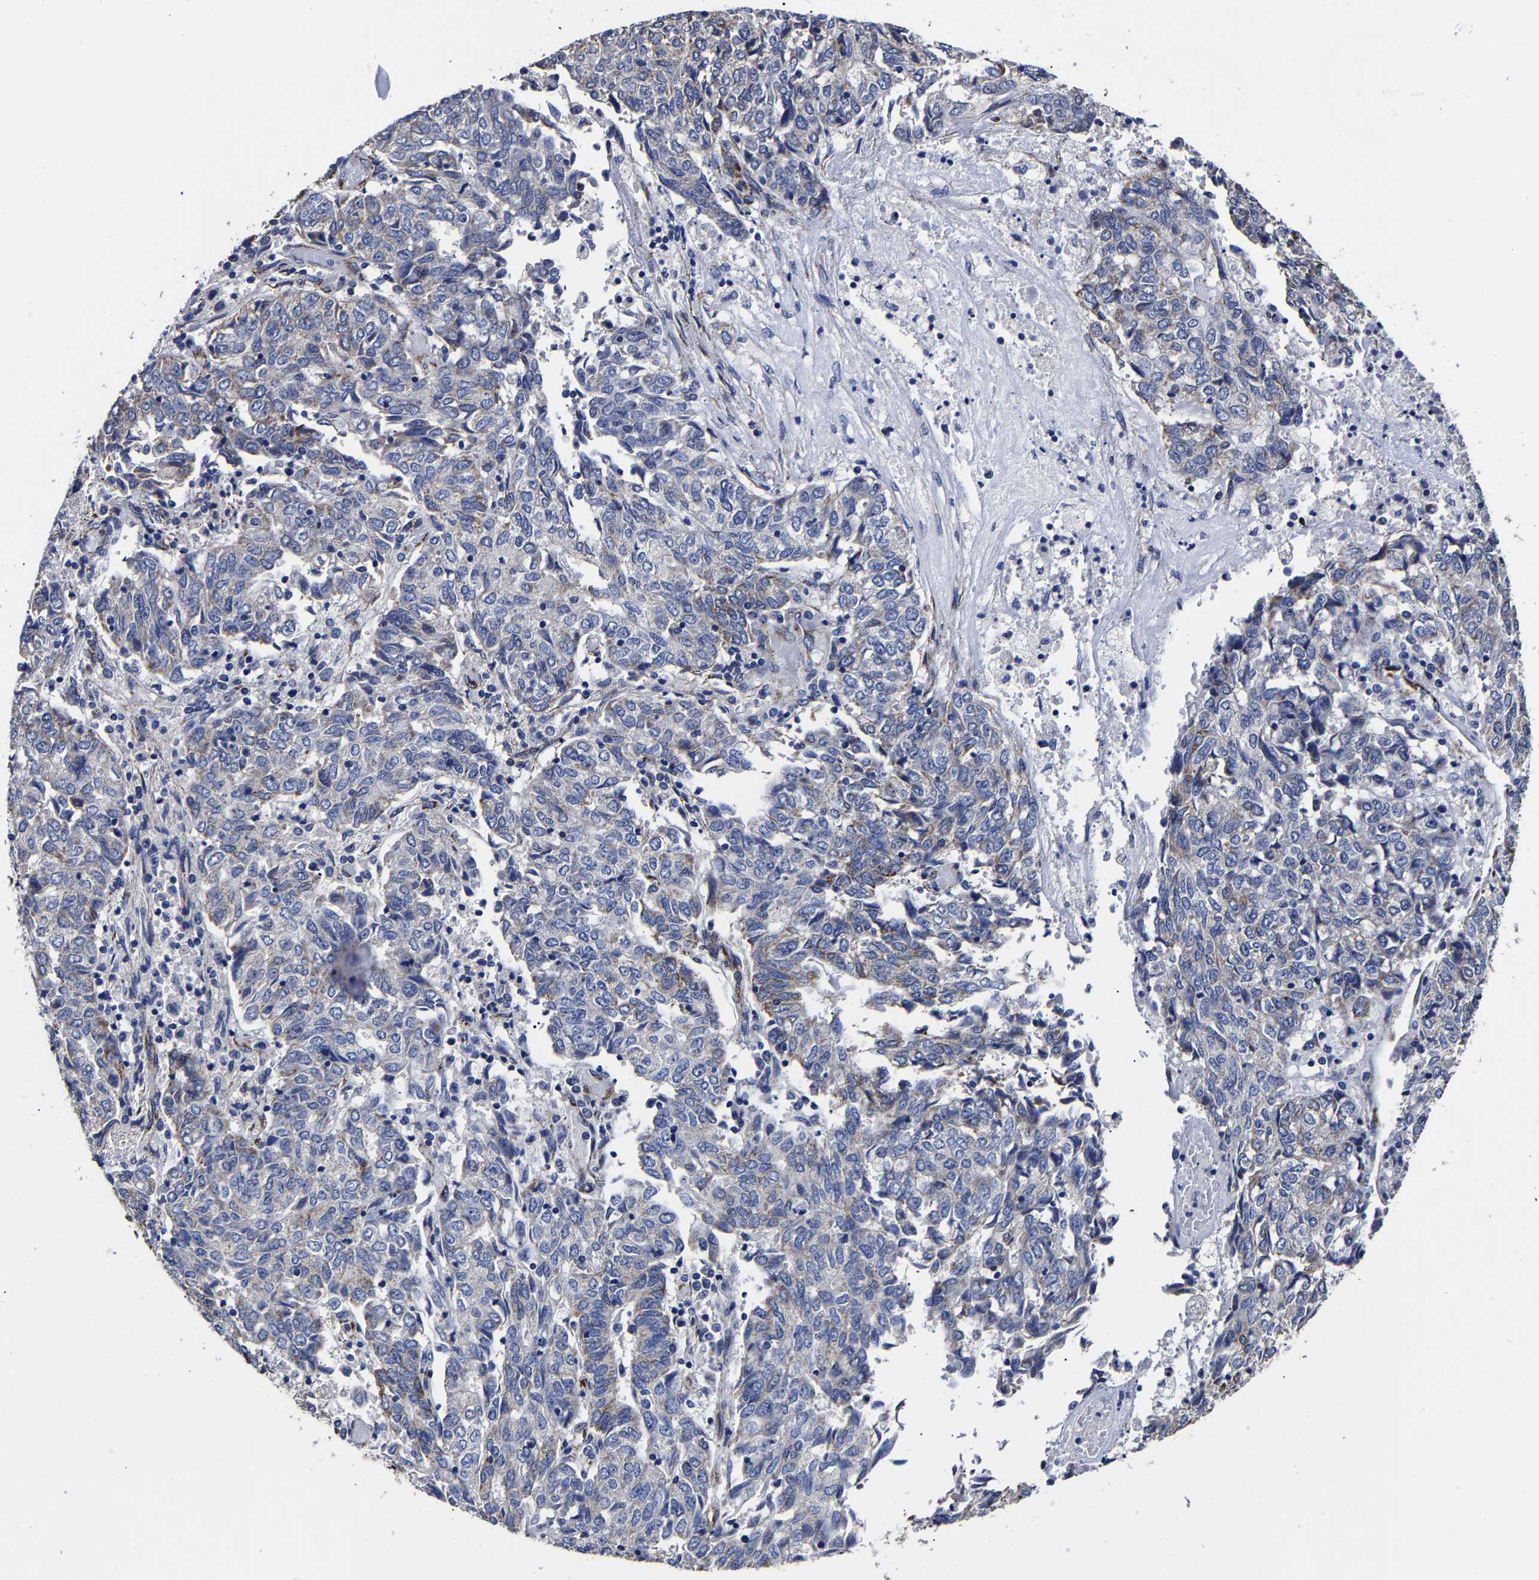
{"staining": {"intensity": "weak", "quantity": "<25%", "location": "cytoplasmic/membranous"}, "tissue": "endometrial cancer", "cell_type": "Tumor cells", "image_type": "cancer", "snomed": [{"axis": "morphology", "description": "Adenocarcinoma, NOS"}, {"axis": "topography", "description": "Endometrium"}], "caption": "High power microscopy photomicrograph of an immunohistochemistry image of endometrial adenocarcinoma, revealing no significant expression in tumor cells.", "gene": "AASS", "patient": {"sex": "female", "age": 80}}